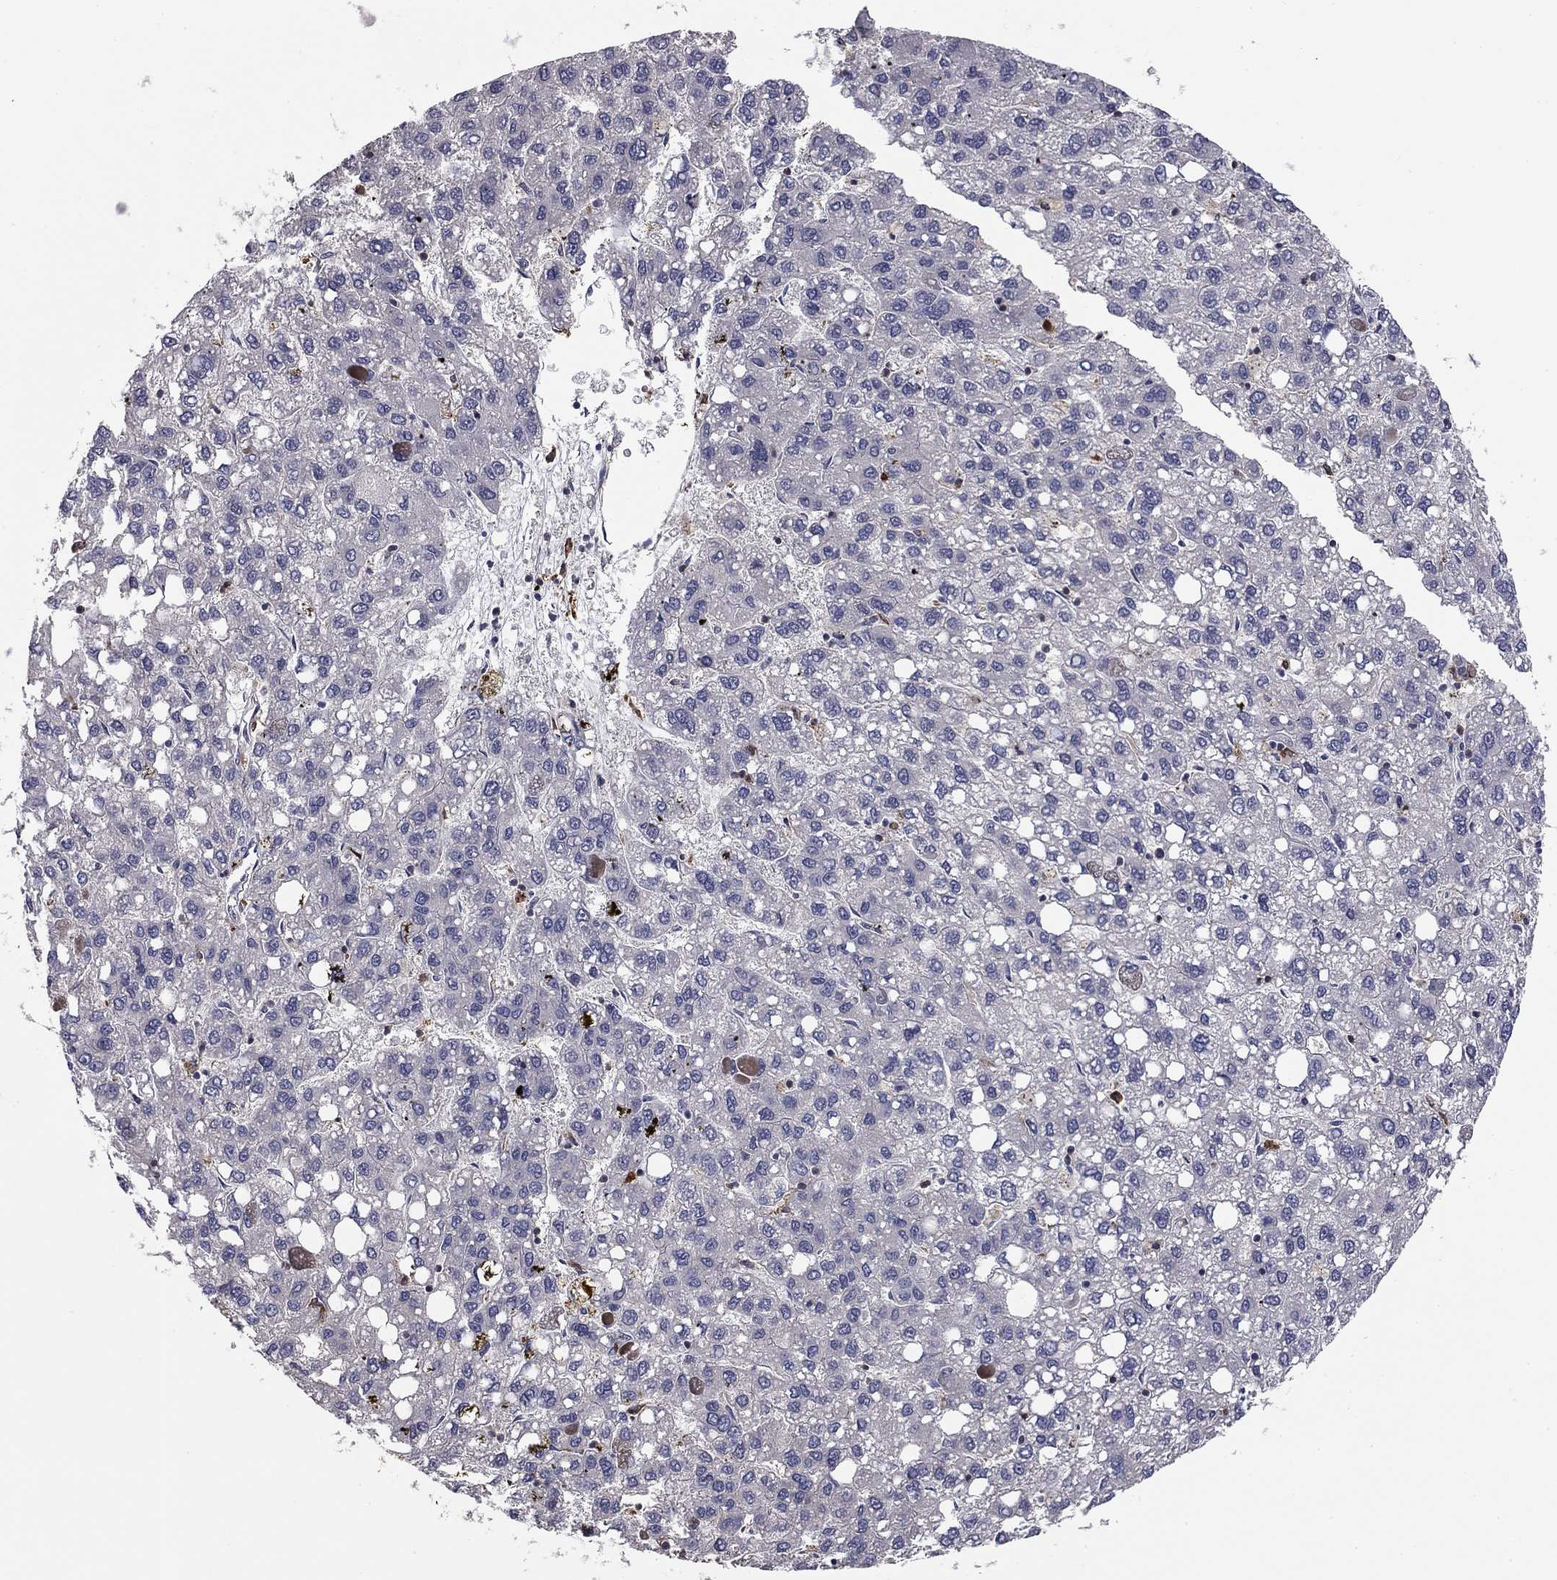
{"staining": {"intensity": "negative", "quantity": "none", "location": "none"}, "tissue": "liver cancer", "cell_type": "Tumor cells", "image_type": "cancer", "snomed": [{"axis": "morphology", "description": "Carcinoma, Hepatocellular, NOS"}, {"axis": "topography", "description": "Liver"}], "caption": "Immunohistochemistry (IHC) micrograph of neoplastic tissue: human liver cancer stained with DAB exhibits no significant protein expression in tumor cells.", "gene": "PLCB2", "patient": {"sex": "female", "age": 82}}